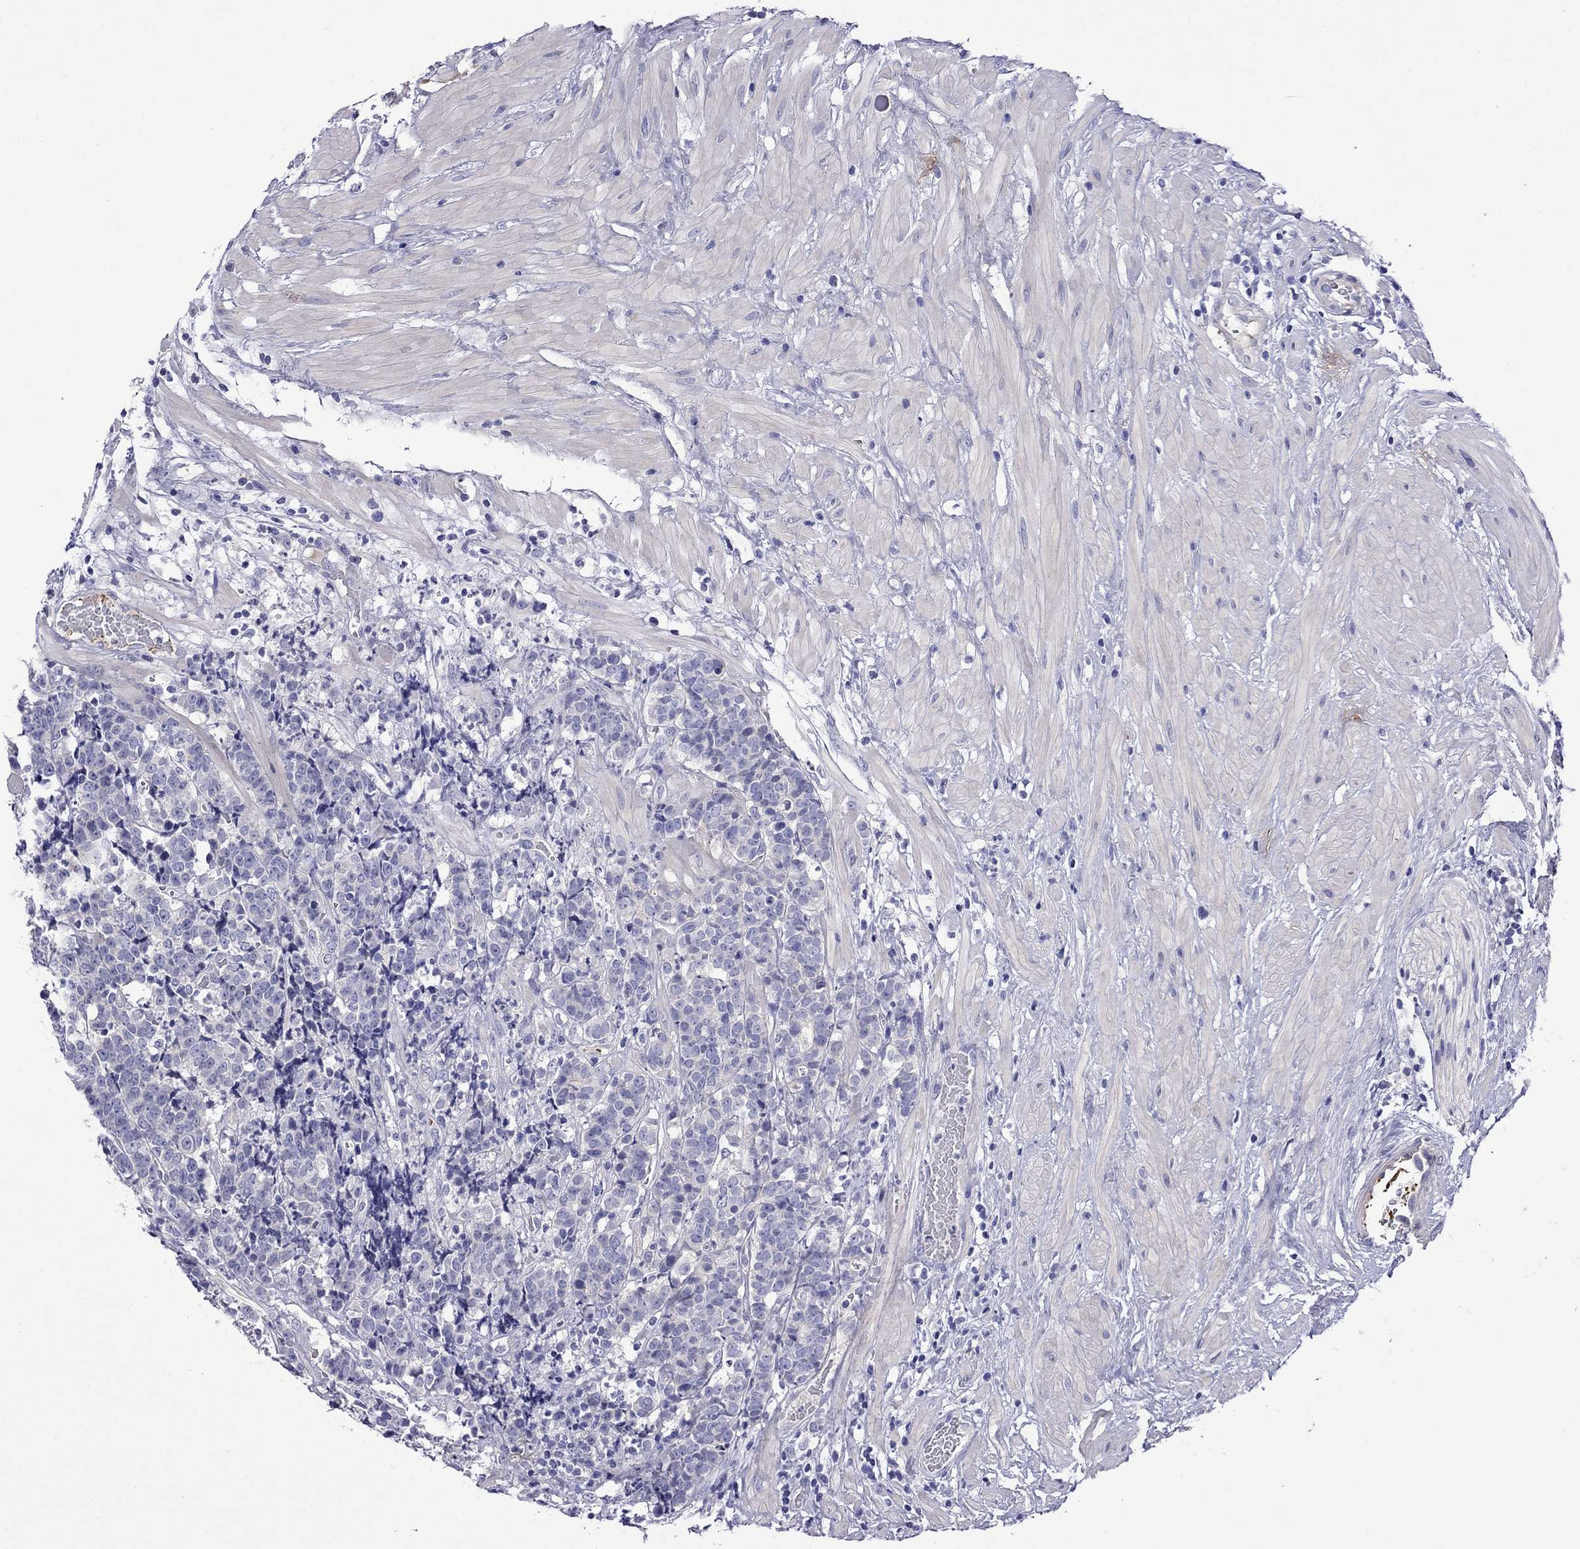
{"staining": {"intensity": "negative", "quantity": "none", "location": "none"}, "tissue": "prostate cancer", "cell_type": "Tumor cells", "image_type": "cancer", "snomed": [{"axis": "morphology", "description": "Adenocarcinoma, NOS"}, {"axis": "topography", "description": "Prostate"}], "caption": "High magnification brightfield microscopy of prostate cancer stained with DAB (3,3'-diaminobenzidine) (brown) and counterstained with hematoxylin (blue): tumor cells show no significant positivity.", "gene": "STAR", "patient": {"sex": "male", "age": 67}}